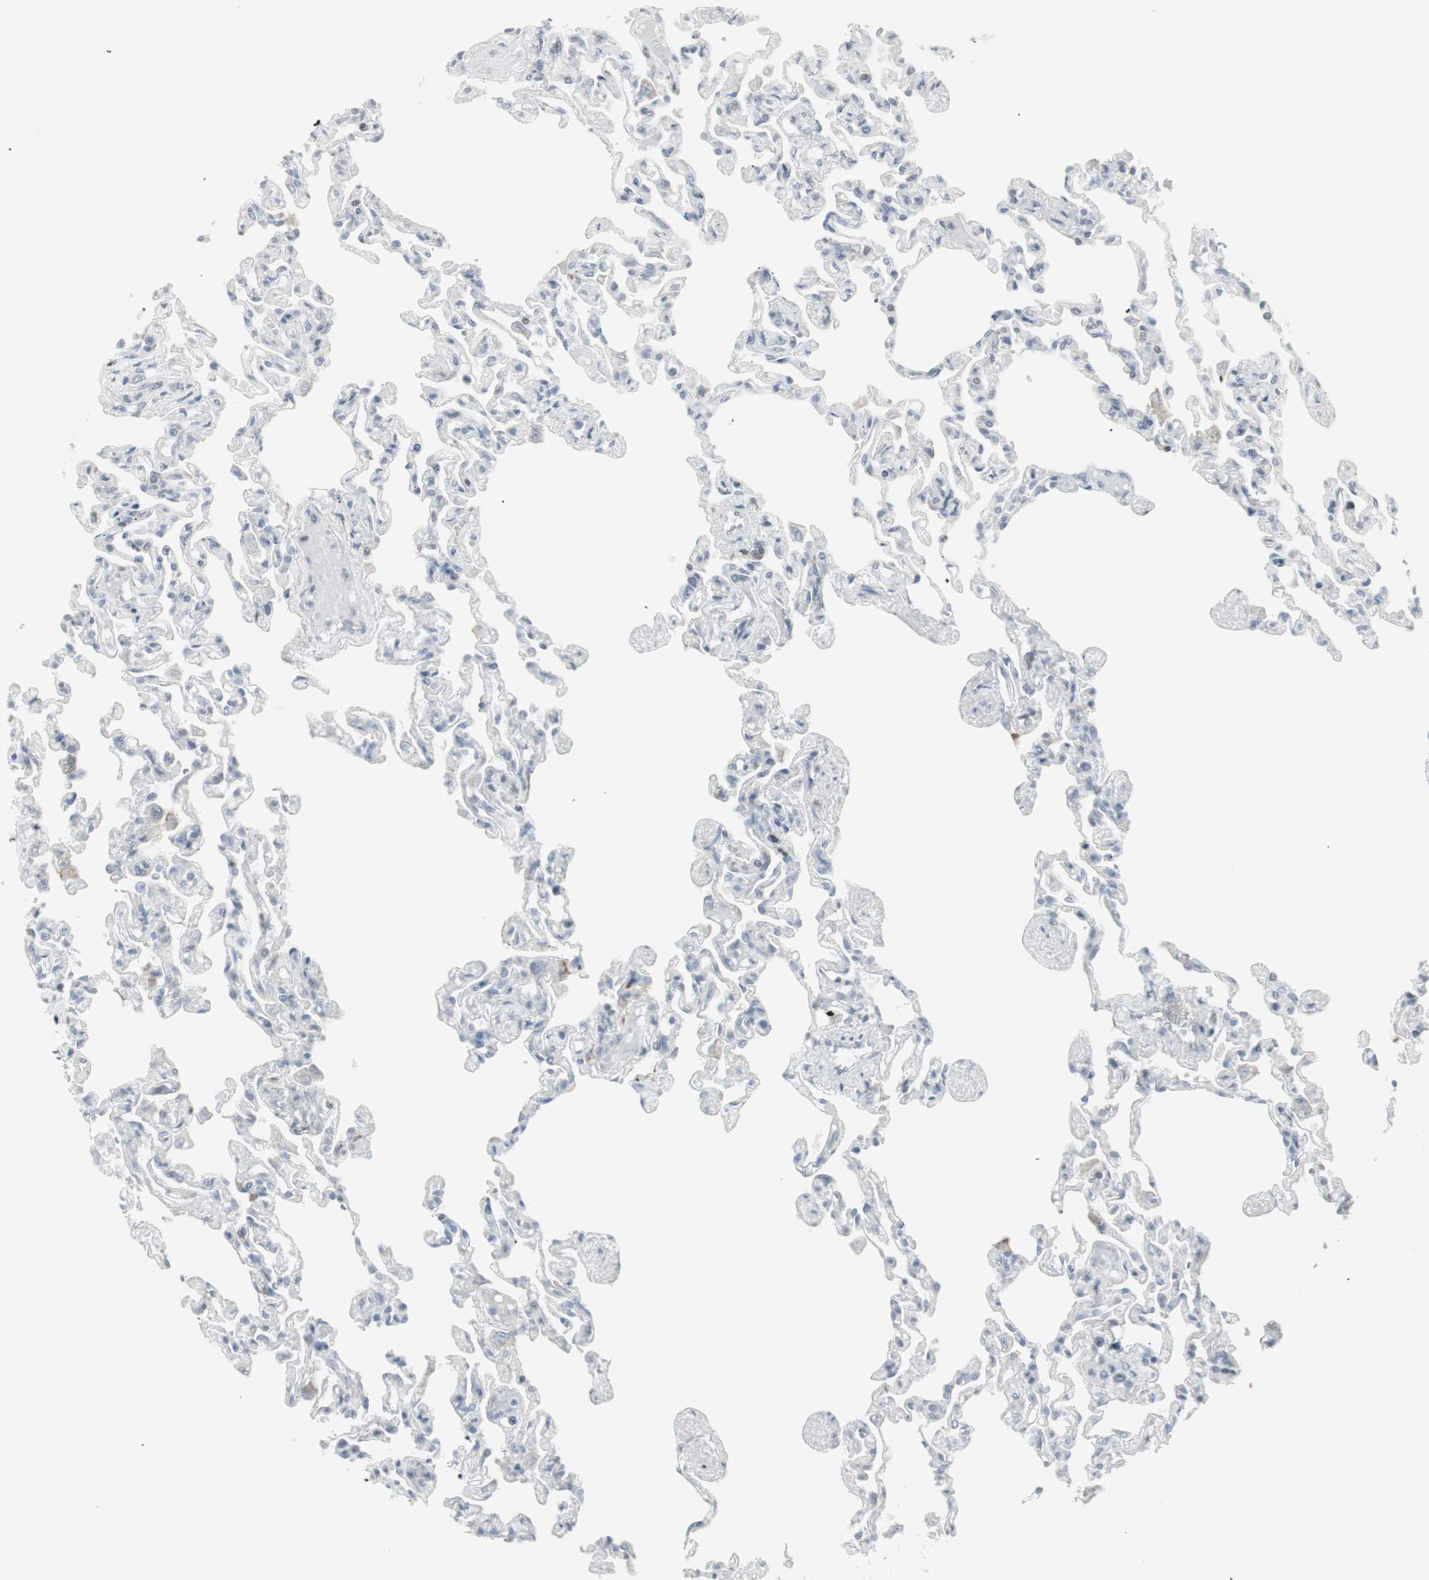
{"staining": {"intensity": "negative", "quantity": "none", "location": "none"}, "tissue": "lung", "cell_type": "Alveolar cells", "image_type": "normal", "snomed": [{"axis": "morphology", "description": "Normal tissue, NOS"}, {"axis": "topography", "description": "Lung"}], "caption": "This is an immunohistochemistry histopathology image of unremarkable human lung. There is no staining in alveolar cells.", "gene": "MAP4K4", "patient": {"sex": "male", "age": 21}}